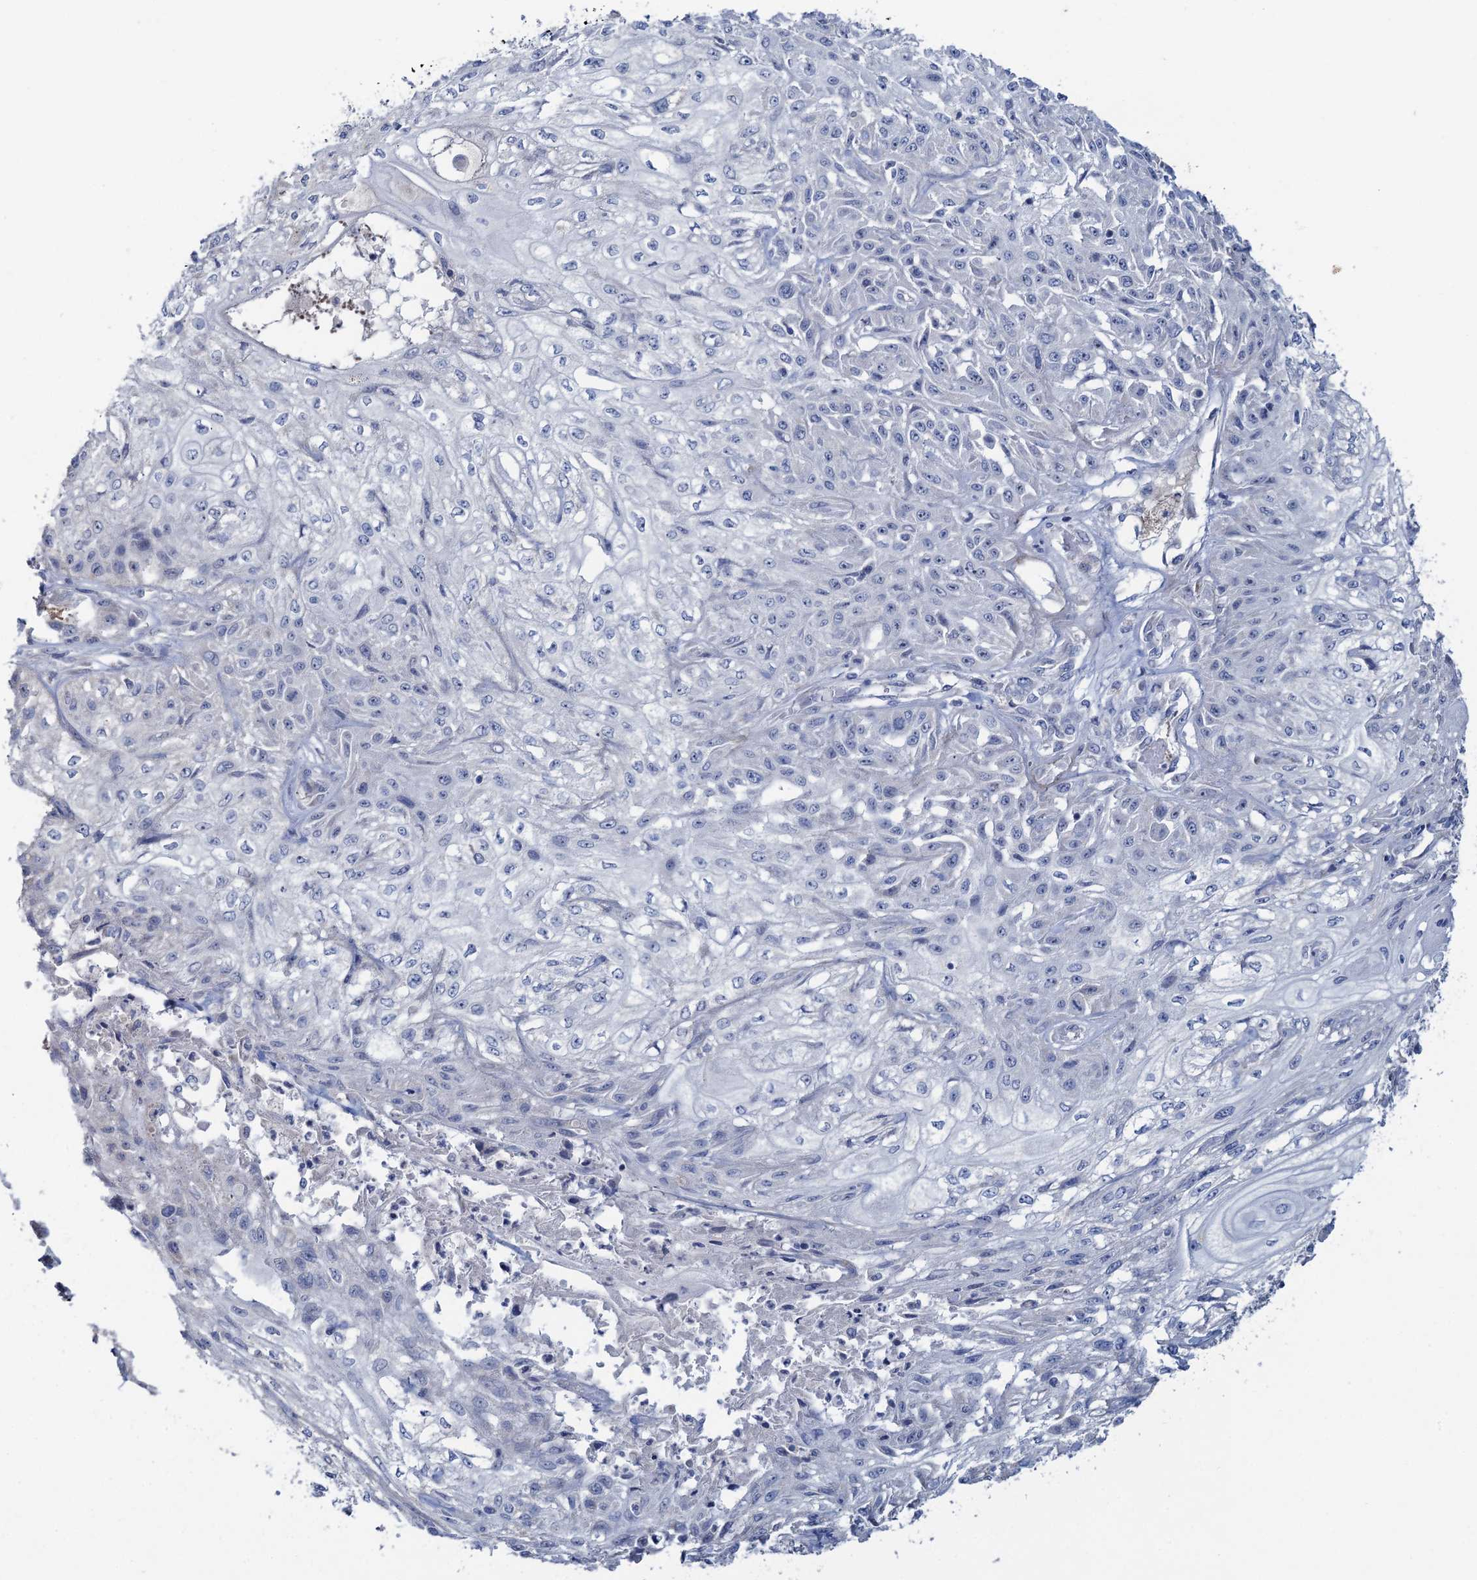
{"staining": {"intensity": "negative", "quantity": "none", "location": "none"}, "tissue": "skin cancer", "cell_type": "Tumor cells", "image_type": "cancer", "snomed": [{"axis": "morphology", "description": "Squamous cell carcinoma, NOS"}, {"axis": "morphology", "description": "Squamous cell carcinoma, metastatic, NOS"}, {"axis": "topography", "description": "Skin"}, {"axis": "topography", "description": "Lymph node"}], "caption": "High magnification brightfield microscopy of skin metastatic squamous cell carcinoma stained with DAB (brown) and counterstained with hematoxylin (blue): tumor cells show no significant staining.", "gene": "PLLP", "patient": {"sex": "male", "age": 75}}